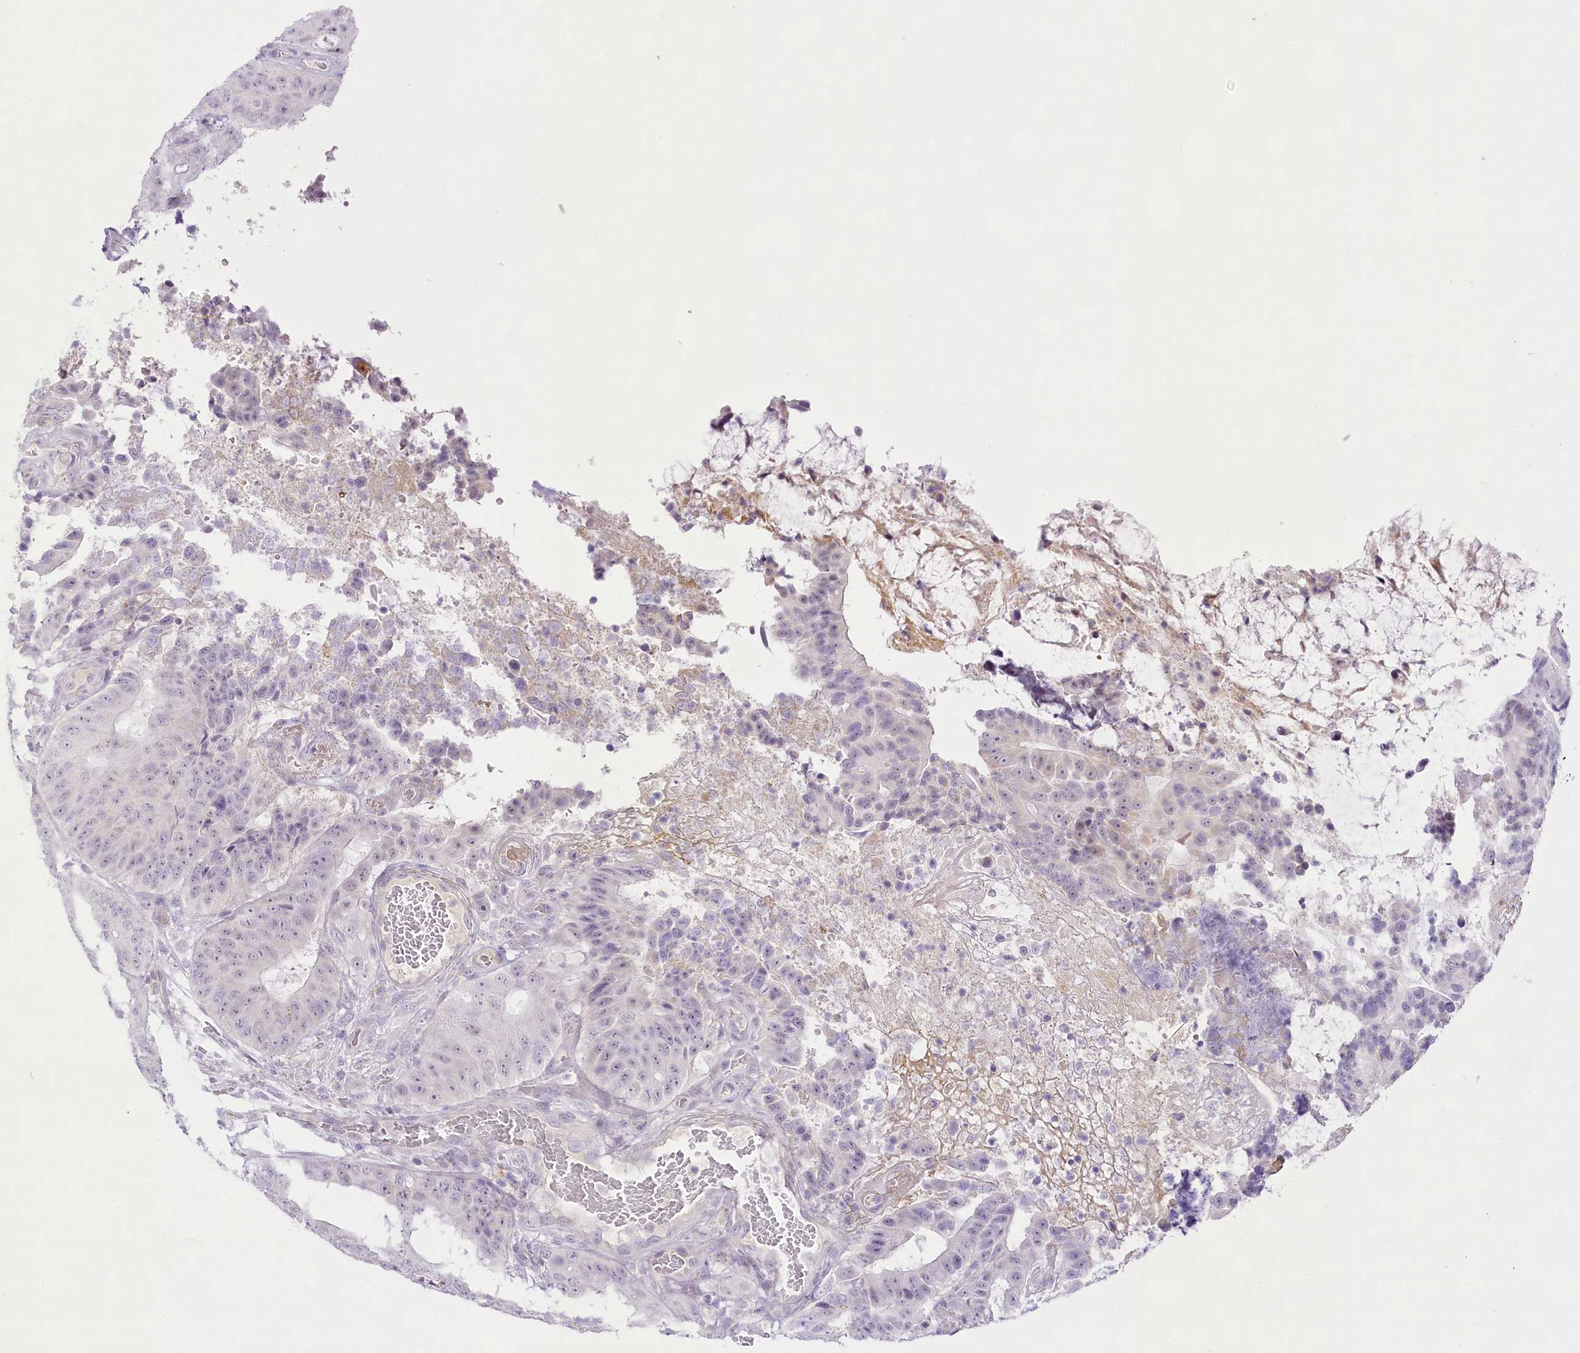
{"staining": {"intensity": "negative", "quantity": "none", "location": "none"}, "tissue": "colorectal cancer", "cell_type": "Tumor cells", "image_type": "cancer", "snomed": [{"axis": "morphology", "description": "Adenocarcinoma, NOS"}, {"axis": "topography", "description": "Colon"}], "caption": "Protein analysis of colorectal adenocarcinoma exhibits no significant positivity in tumor cells.", "gene": "CCDC30", "patient": {"sex": "male", "age": 83}}